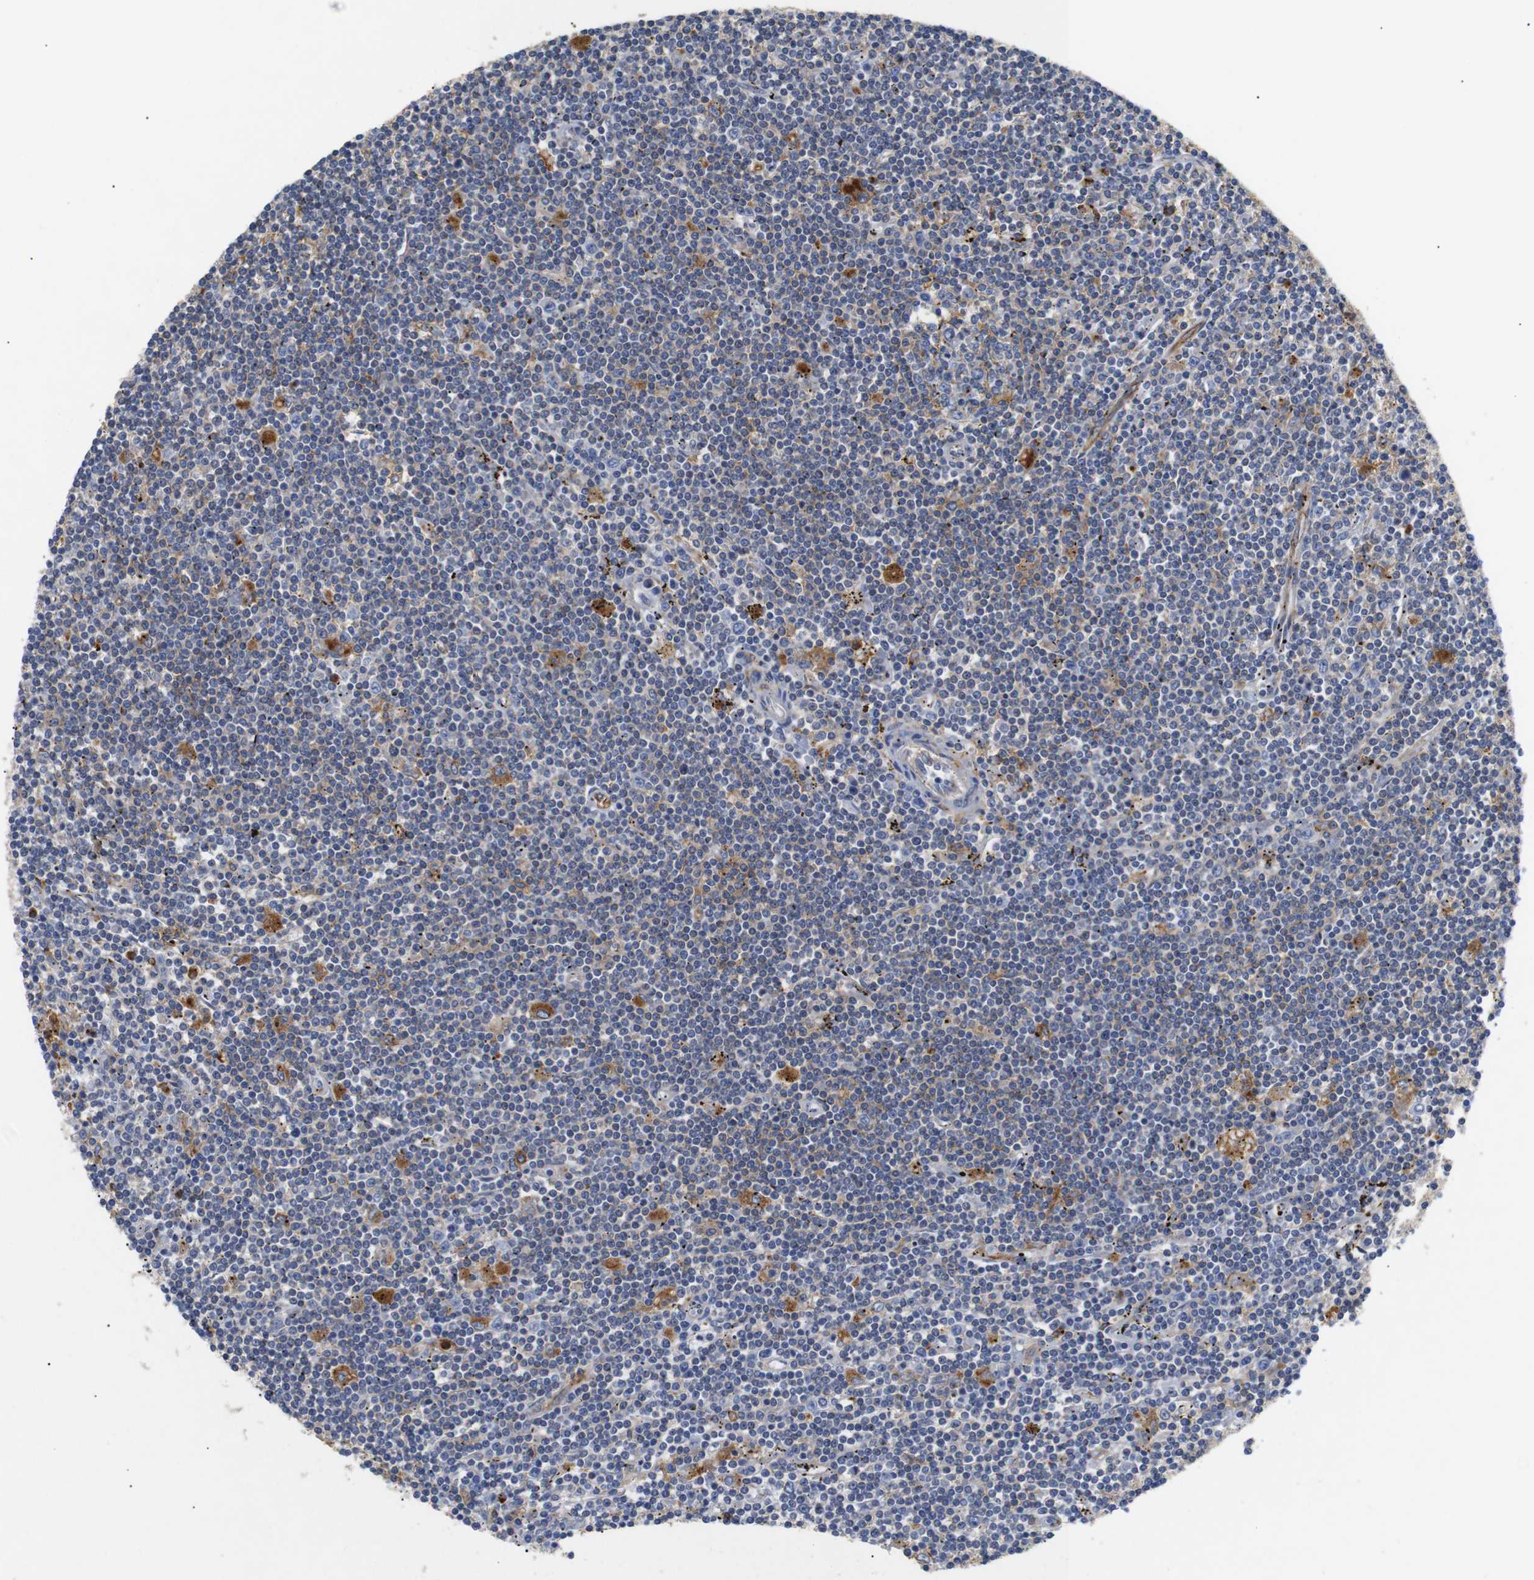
{"staining": {"intensity": "moderate", "quantity": "<25%", "location": "cytoplasmic/membranous"}, "tissue": "lymphoma", "cell_type": "Tumor cells", "image_type": "cancer", "snomed": [{"axis": "morphology", "description": "Malignant lymphoma, non-Hodgkin's type, Low grade"}, {"axis": "topography", "description": "Spleen"}], "caption": "Human lymphoma stained for a protein (brown) demonstrates moderate cytoplasmic/membranous positive positivity in approximately <25% of tumor cells.", "gene": "SDCBP", "patient": {"sex": "male", "age": 76}}